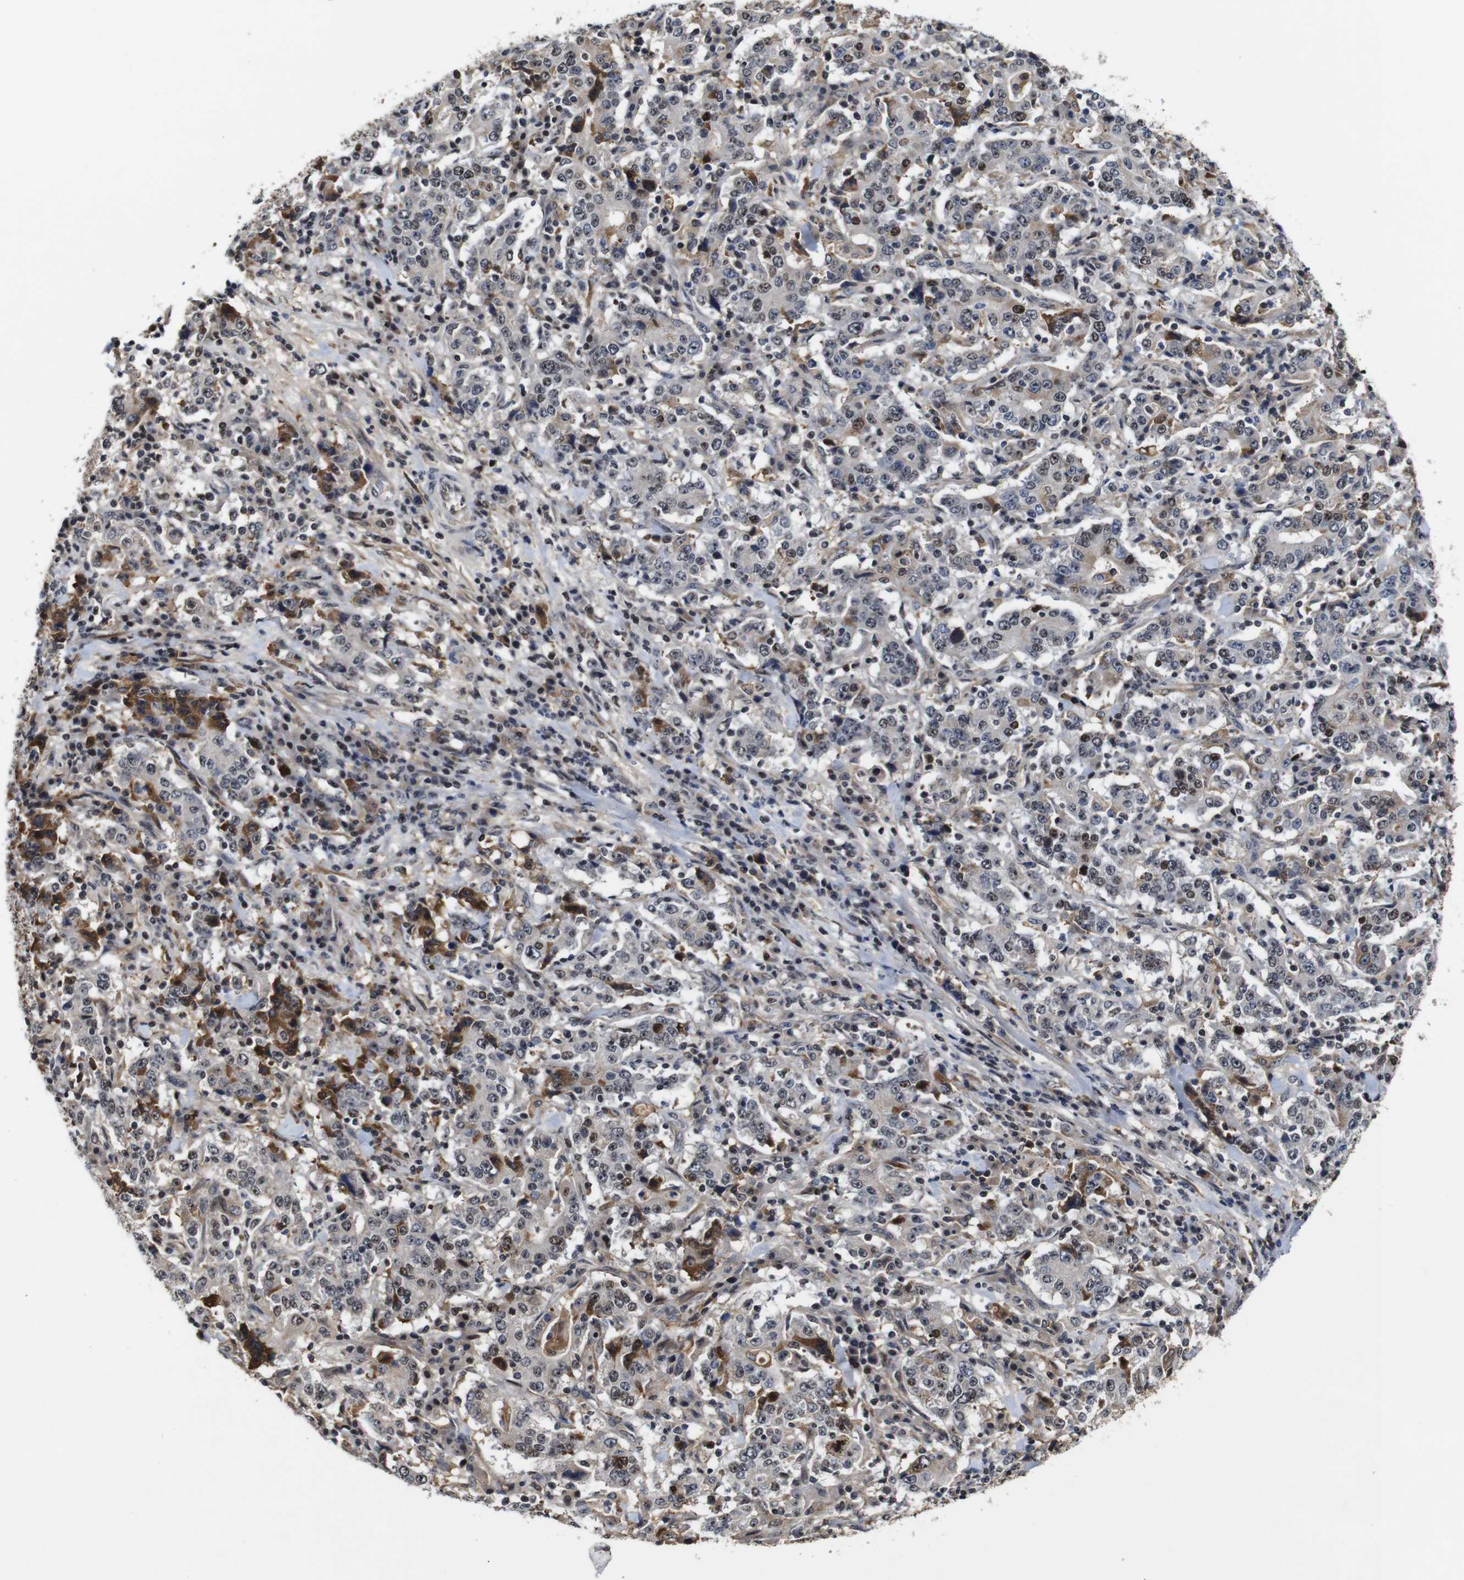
{"staining": {"intensity": "moderate", "quantity": "25%-75%", "location": "cytoplasmic/membranous,nuclear"}, "tissue": "stomach cancer", "cell_type": "Tumor cells", "image_type": "cancer", "snomed": [{"axis": "morphology", "description": "Normal tissue, NOS"}, {"axis": "morphology", "description": "Adenocarcinoma, NOS"}, {"axis": "topography", "description": "Stomach, upper"}, {"axis": "topography", "description": "Stomach"}], "caption": "Protein staining of adenocarcinoma (stomach) tissue demonstrates moderate cytoplasmic/membranous and nuclear expression in about 25%-75% of tumor cells.", "gene": "MYC", "patient": {"sex": "male", "age": 59}}